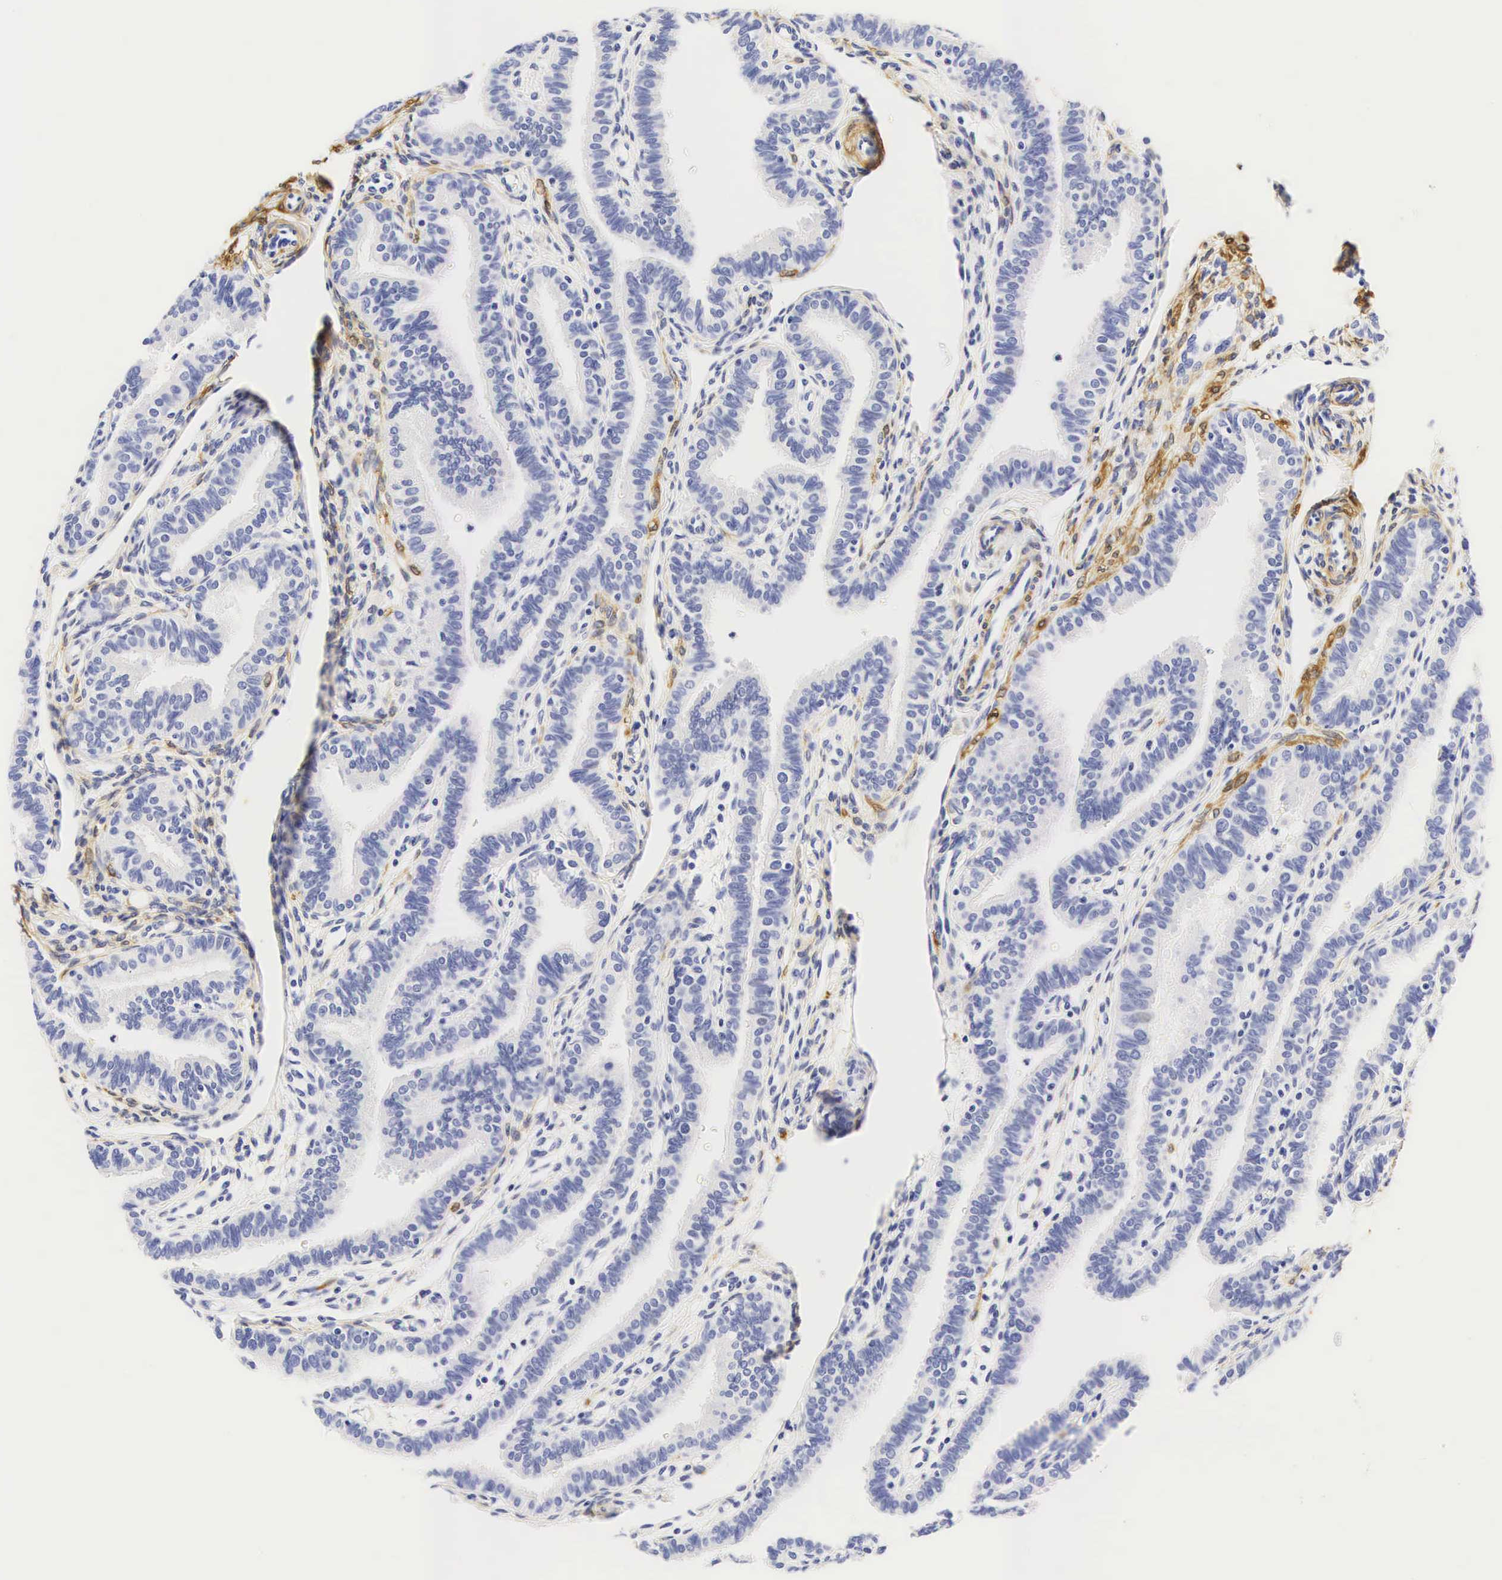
{"staining": {"intensity": "negative", "quantity": "none", "location": "none"}, "tissue": "fallopian tube", "cell_type": "Glandular cells", "image_type": "normal", "snomed": [{"axis": "morphology", "description": "Normal tissue, NOS"}, {"axis": "topography", "description": "Fallopian tube"}], "caption": "High power microscopy photomicrograph of an IHC photomicrograph of benign fallopian tube, revealing no significant expression in glandular cells.", "gene": "CNN1", "patient": {"sex": "female", "age": 32}}